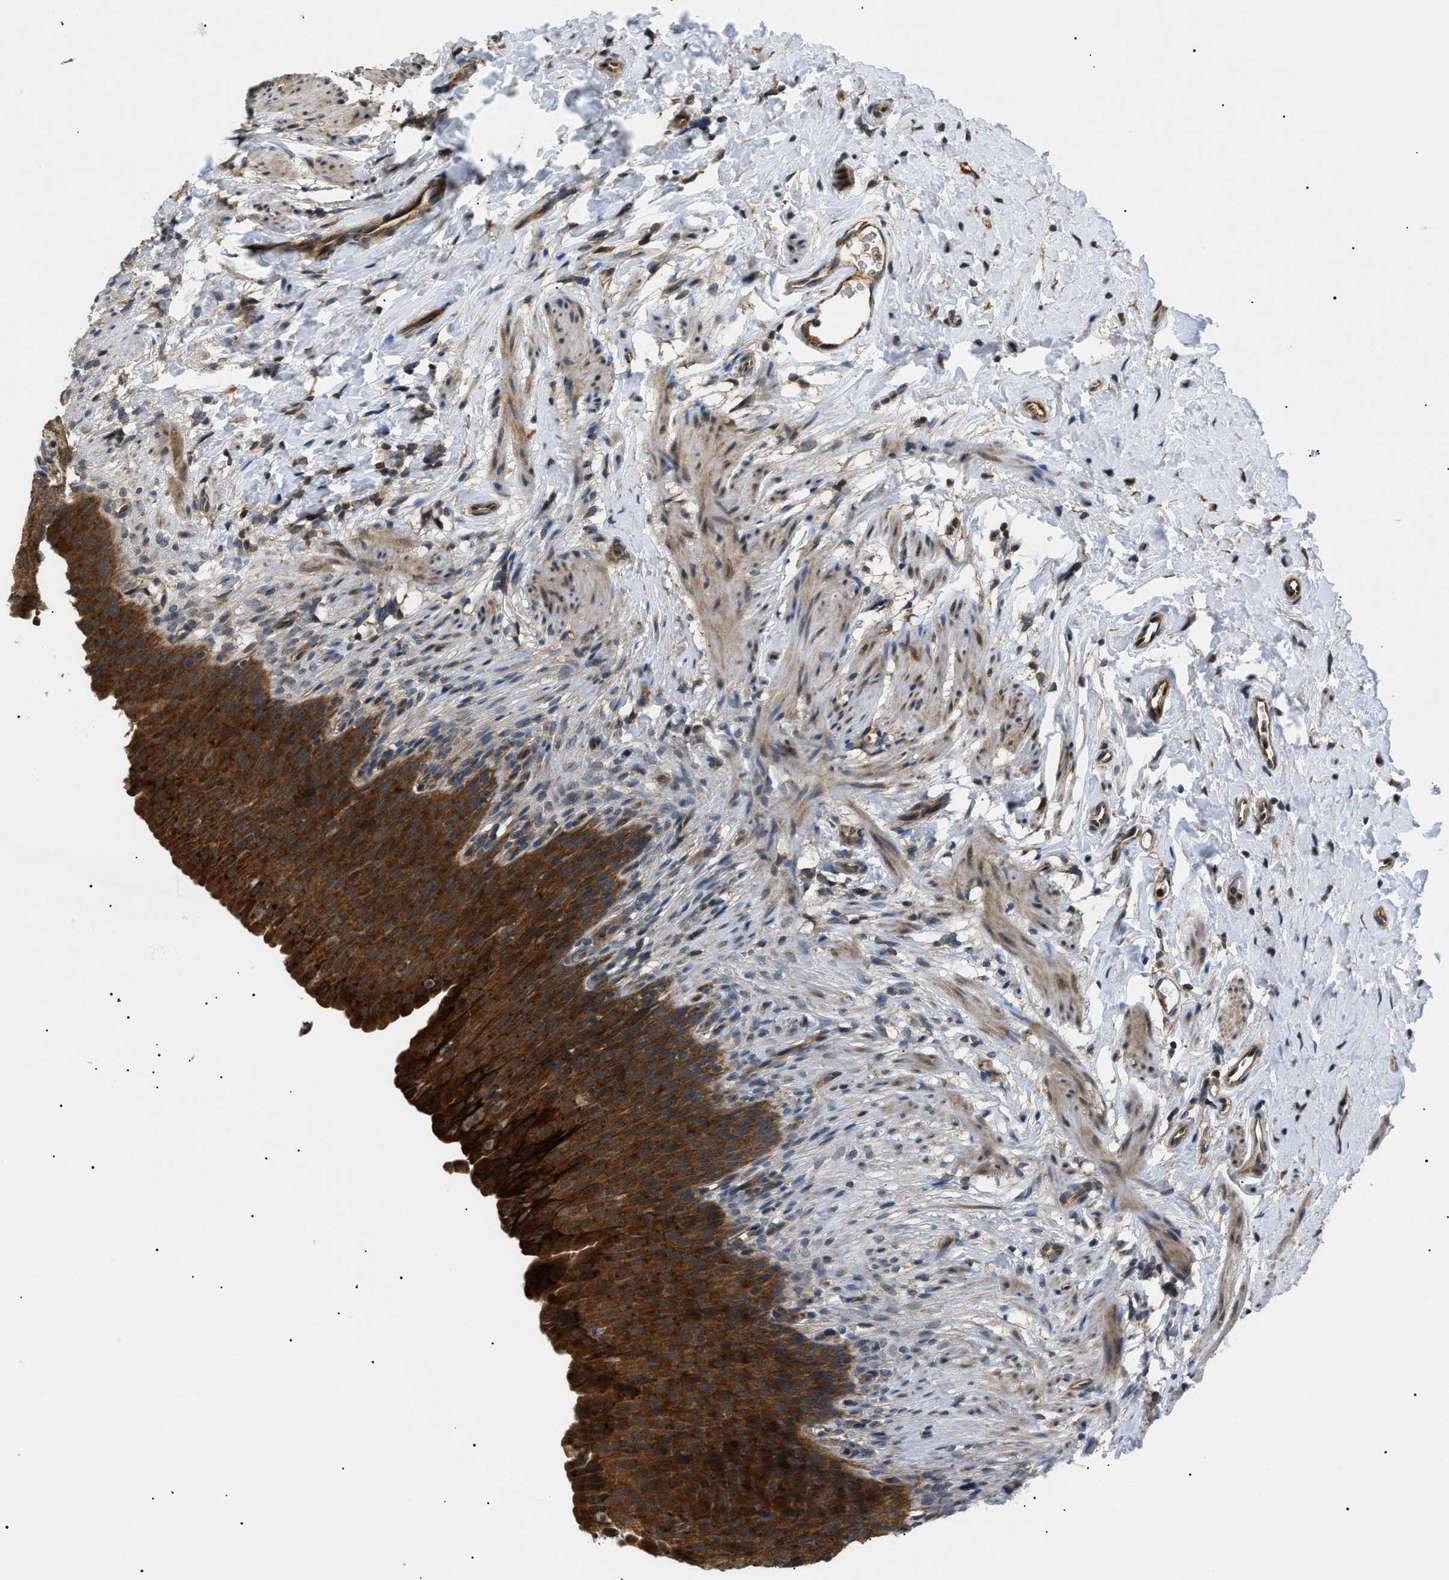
{"staining": {"intensity": "strong", "quantity": ">75%", "location": "cytoplasmic/membranous"}, "tissue": "urinary bladder", "cell_type": "Urothelial cells", "image_type": "normal", "snomed": [{"axis": "morphology", "description": "Normal tissue, NOS"}, {"axis": "topography", "description": "Urinary bladder"}], "caption": "A micrograph of human urinary bladder stained for a protein reveals strong cytoplasmic/membranous brown staining in urothelial cells.", "gene": "SRPK1", "patient": {"sex": "female", "age": 79}}